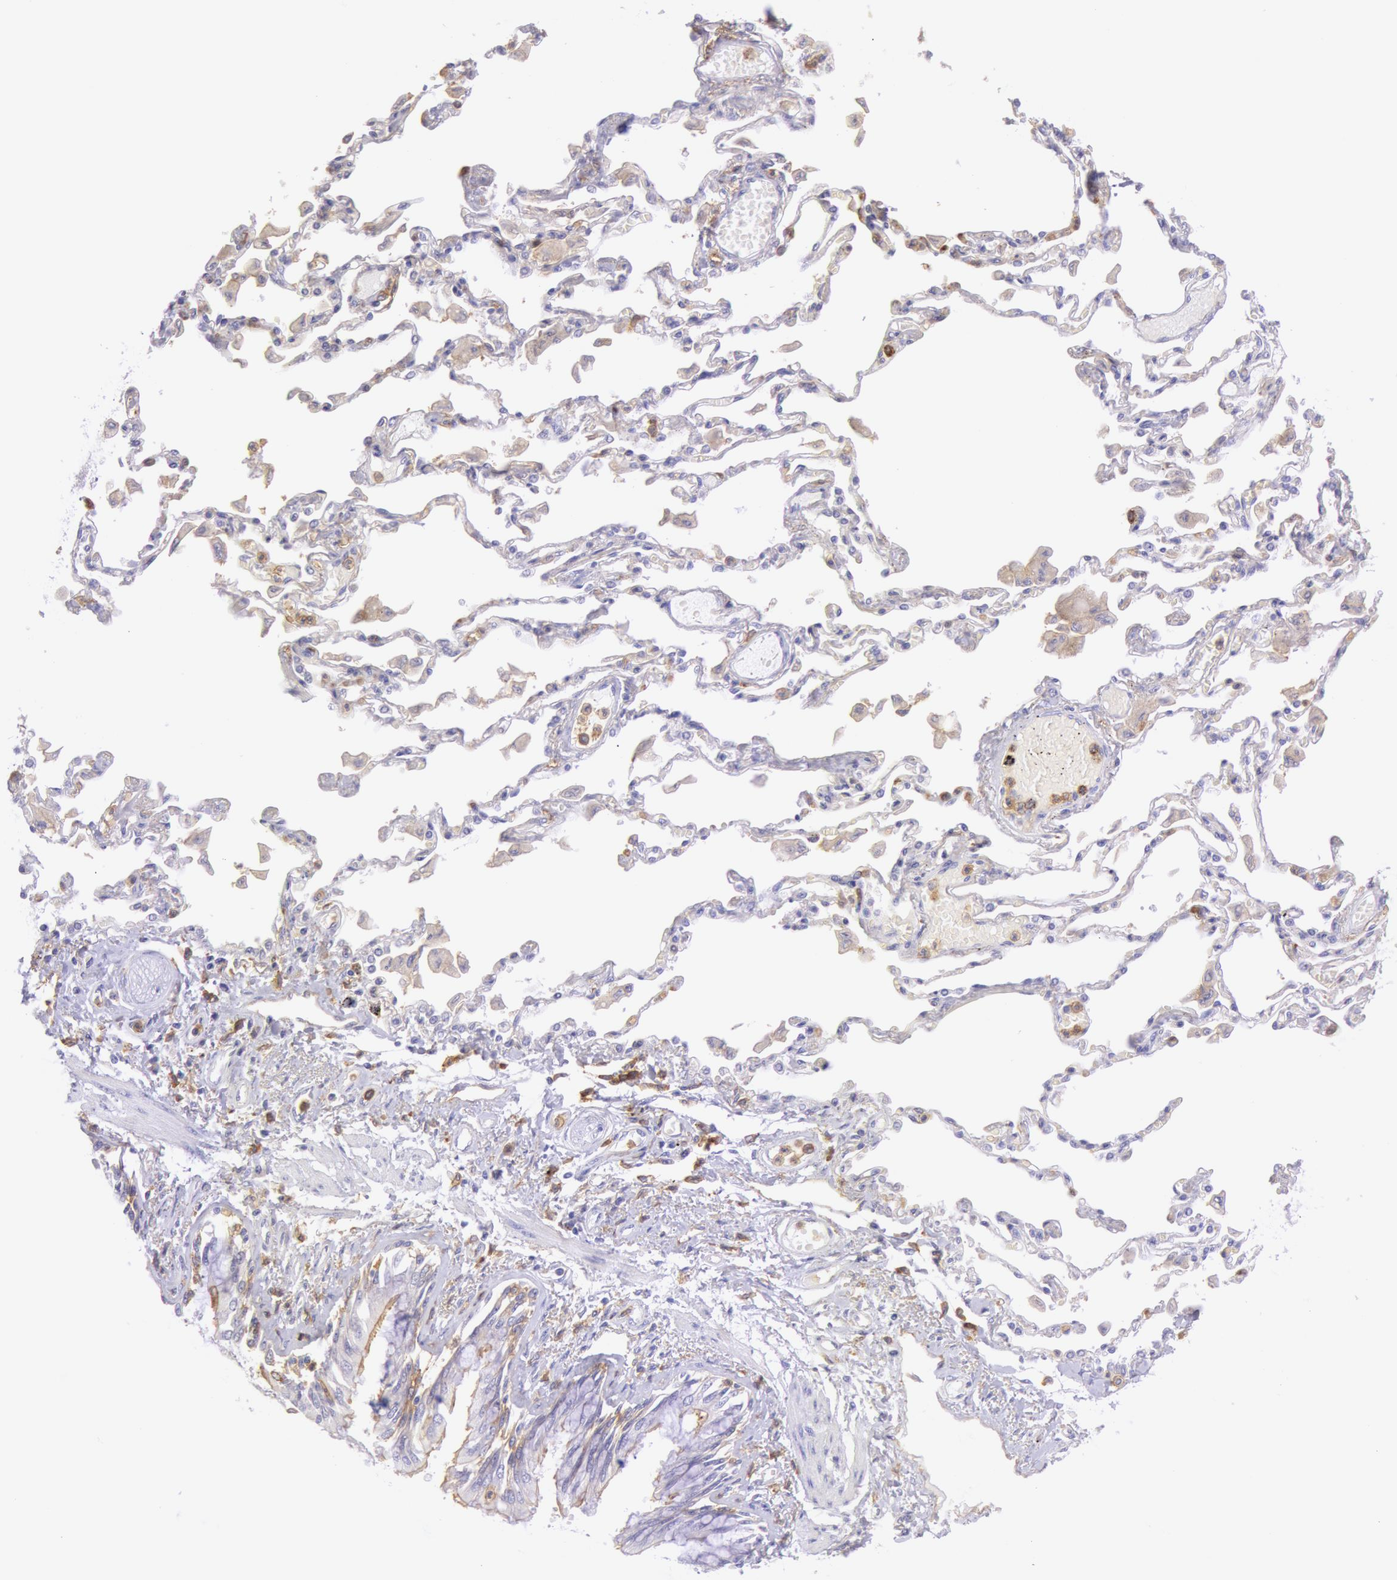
{"staining": {"intensity": "negative", "quantity": "none", "location": "none"}, "tissue": "adipose tissue", "cell_type": "Adipocytes", "image_type": "normal", "snomed": [{"axis": "morphology", "description": "Normal tissue, NOS"}, {"axis": "morphology", "description": "Adenocarcinoma, NOS"}, {"axis": "topography", "description": "Cartilage tissue"}, {"axis": "topography", "description": "Lung"}], "caption": "DAB (3,3'-diaminobenzidine) immunohistochemical staining of normal adipose tissue reveals no significant expression in adipocytes. The staining was performed using DAB to visualize the protein expression in brown, while the nuclei were stained in blue with hematoxylin (Magnification: 20x).", "gene": "LYN", "patient": {"sex": "female", "age": 67}}